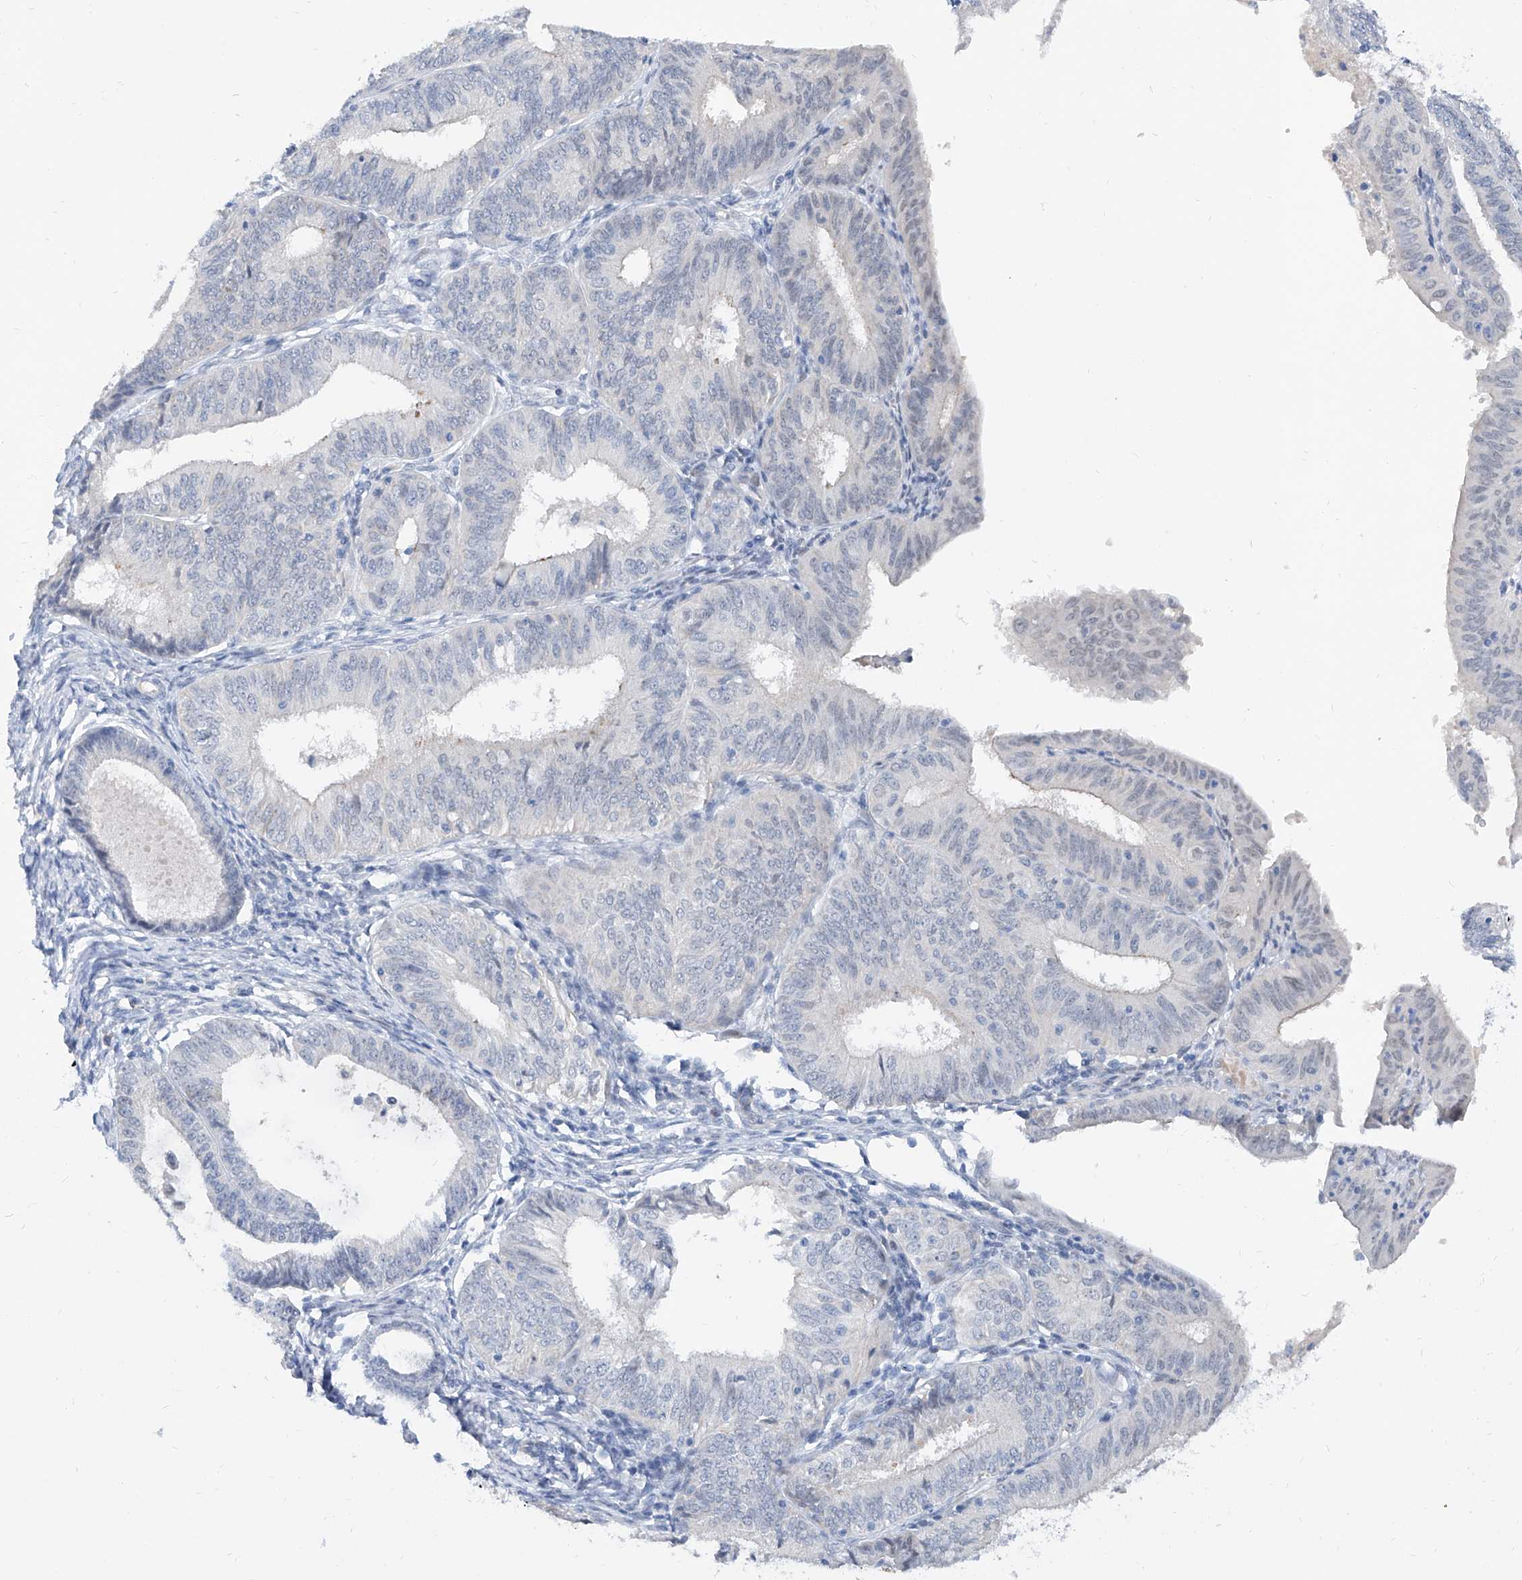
{"staining": {"intensity": "negative", "quantity": "none", "location": "none"}, "tissue": "endometrial cancer", "cell_type": "Tumor cells", "image_type": "cancer", "snomed": [{"axis": "morphology", "description": "Adenocarcinoma, NOS"}, {"axis": "topography", "description": "Endometrium"}], "caption": "Immunohistochemistry (IHC) of adenocarcinoma (endometrial) shows no expression in tumor cells. The staining was performed using DAB (3,3'-diaminobenzidine) to visualize the protein expression in brown, while the nuclei were stained in blue with hematoxylin (Magnification: 20x).", "gene": "BPTF", "patient": {"sex": "female", "age": 51}}